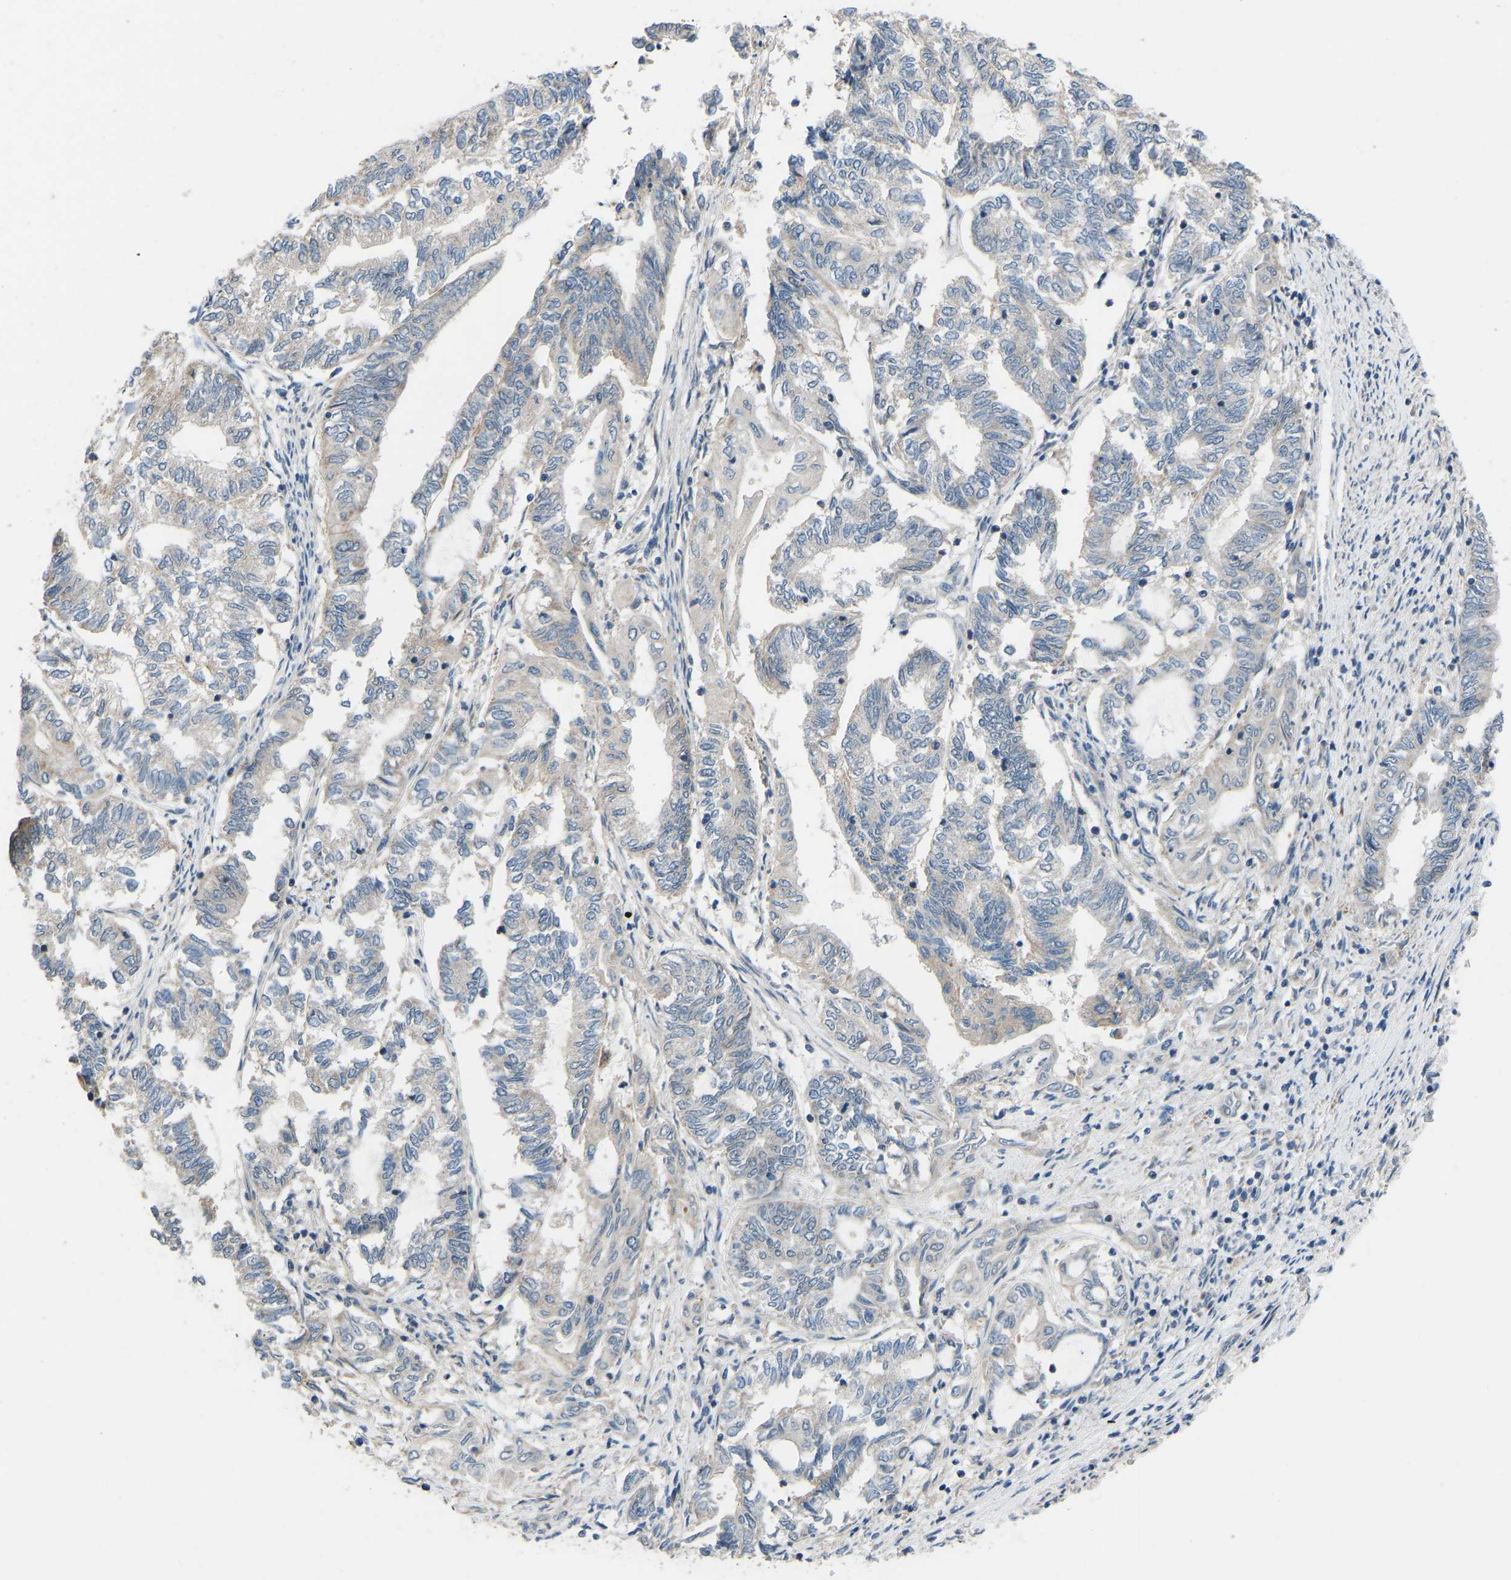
{"staining": {"intensity": "negative", "quantity": "none", "location": "none"}, "tissue": "endometrial cancer", "cell_type": "Tumor cells", "image_type": "cancer", "snomed": [{"axis": "morphology", "description": "Adenocarcinoma, NOS"}, {"axis": "topography", "description": "Uterus"}, {"axis": "topography", "description": "Endometrium"}], "caption": "There is no significant positivity in tumor cells of endometrial cancer.", "gene": "CDK2AP1", "patient": {"sex": "female", "age": 70}}